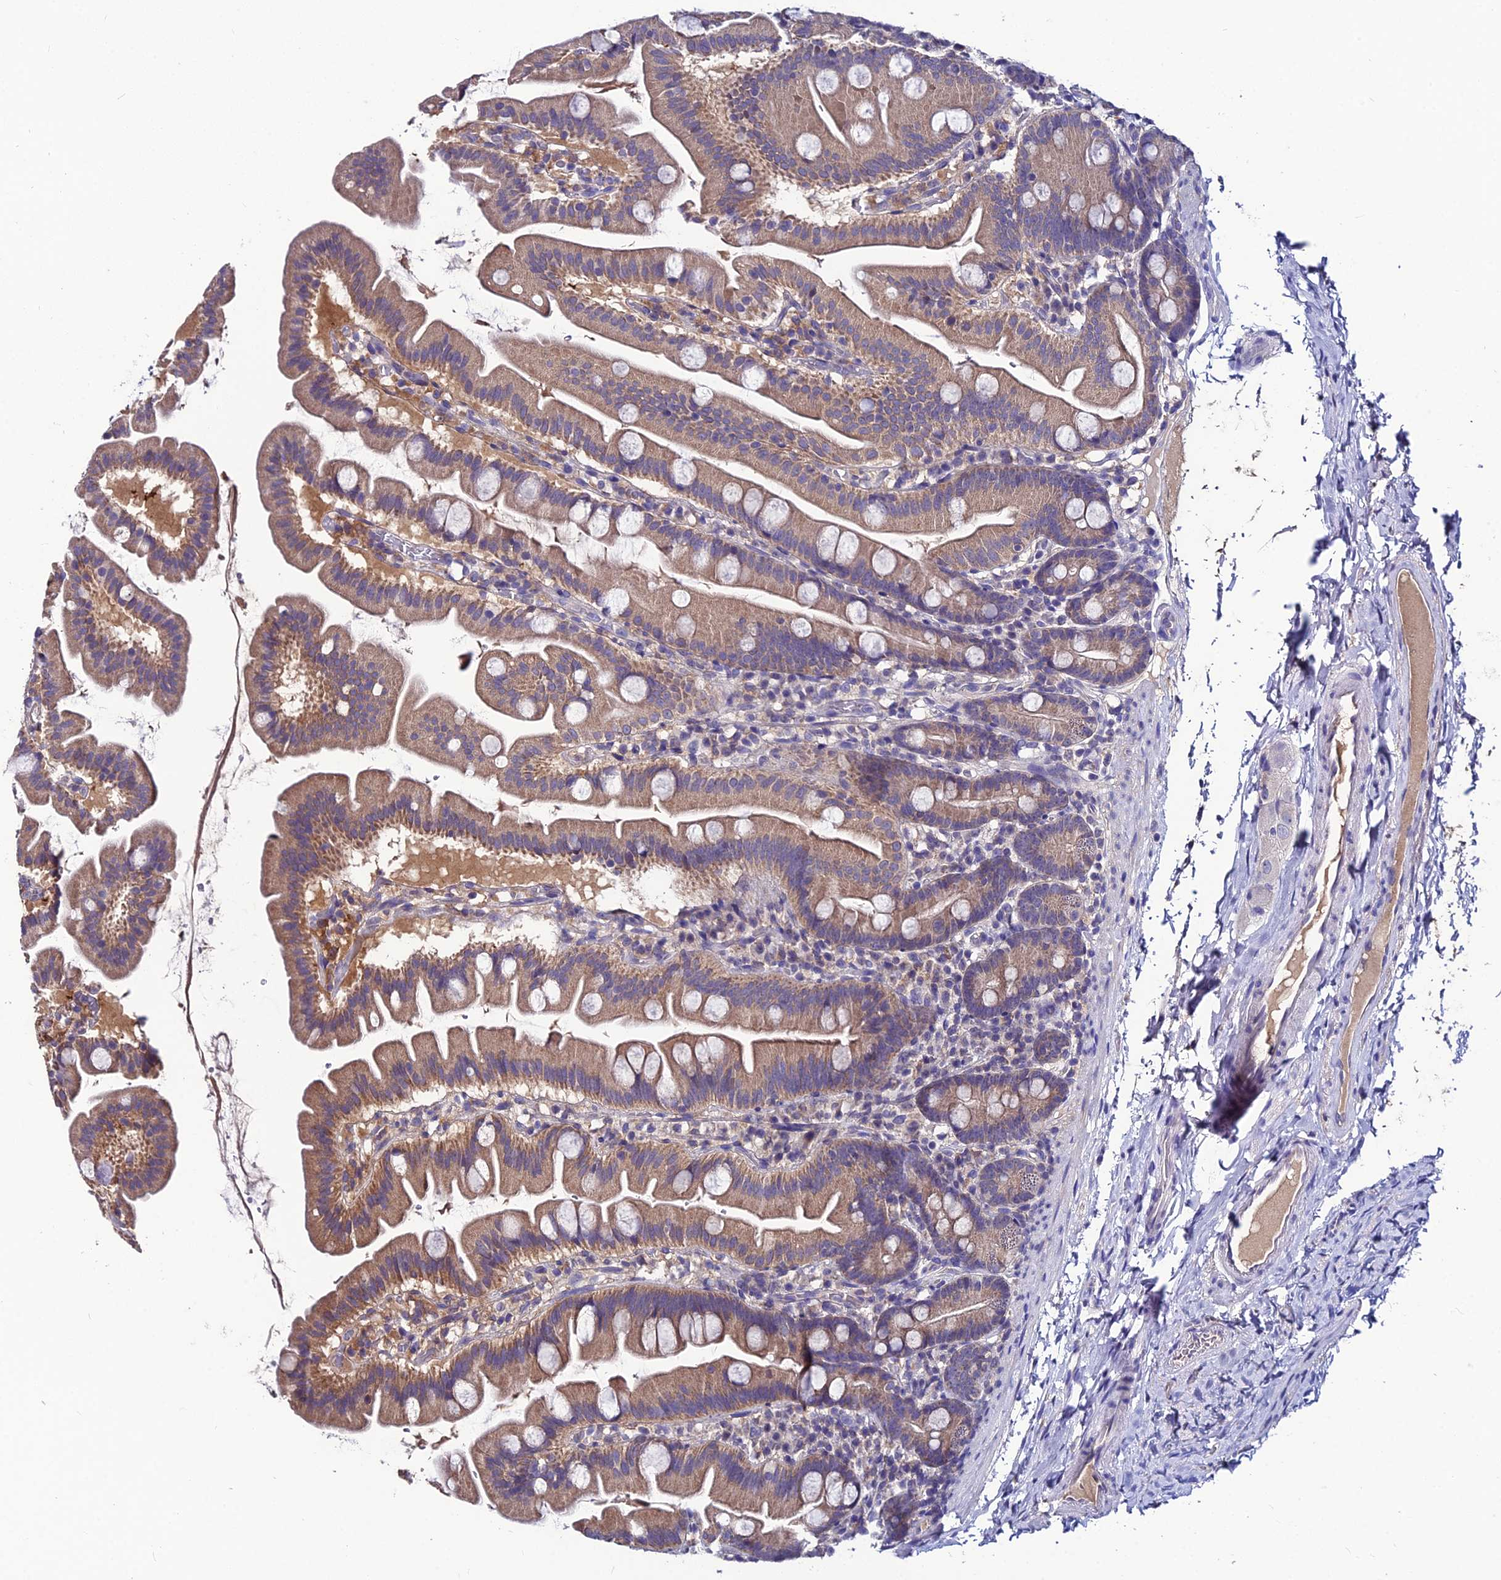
{"staining": {"intensity": "moderate", "quantity": "25%-75%", "location": "cytoplasmic/membranous"}, "tissue": "small intestine", "cell_type": "Glandular cells", "image_type": "normal", "snomed": [{"axis": "morphology", "description": "Normal tissue, NOS"}, {"axis": "topography", "description": "Small intestine"}], "caption": "Protein expression analysis of unremarkable human small intestine reveals moderate cytoplasmic/membranous staining in approximately 25%-75% of glandular cells.", "gene": "LGALS7", "patient": {"sex": "female", "age": 68}}